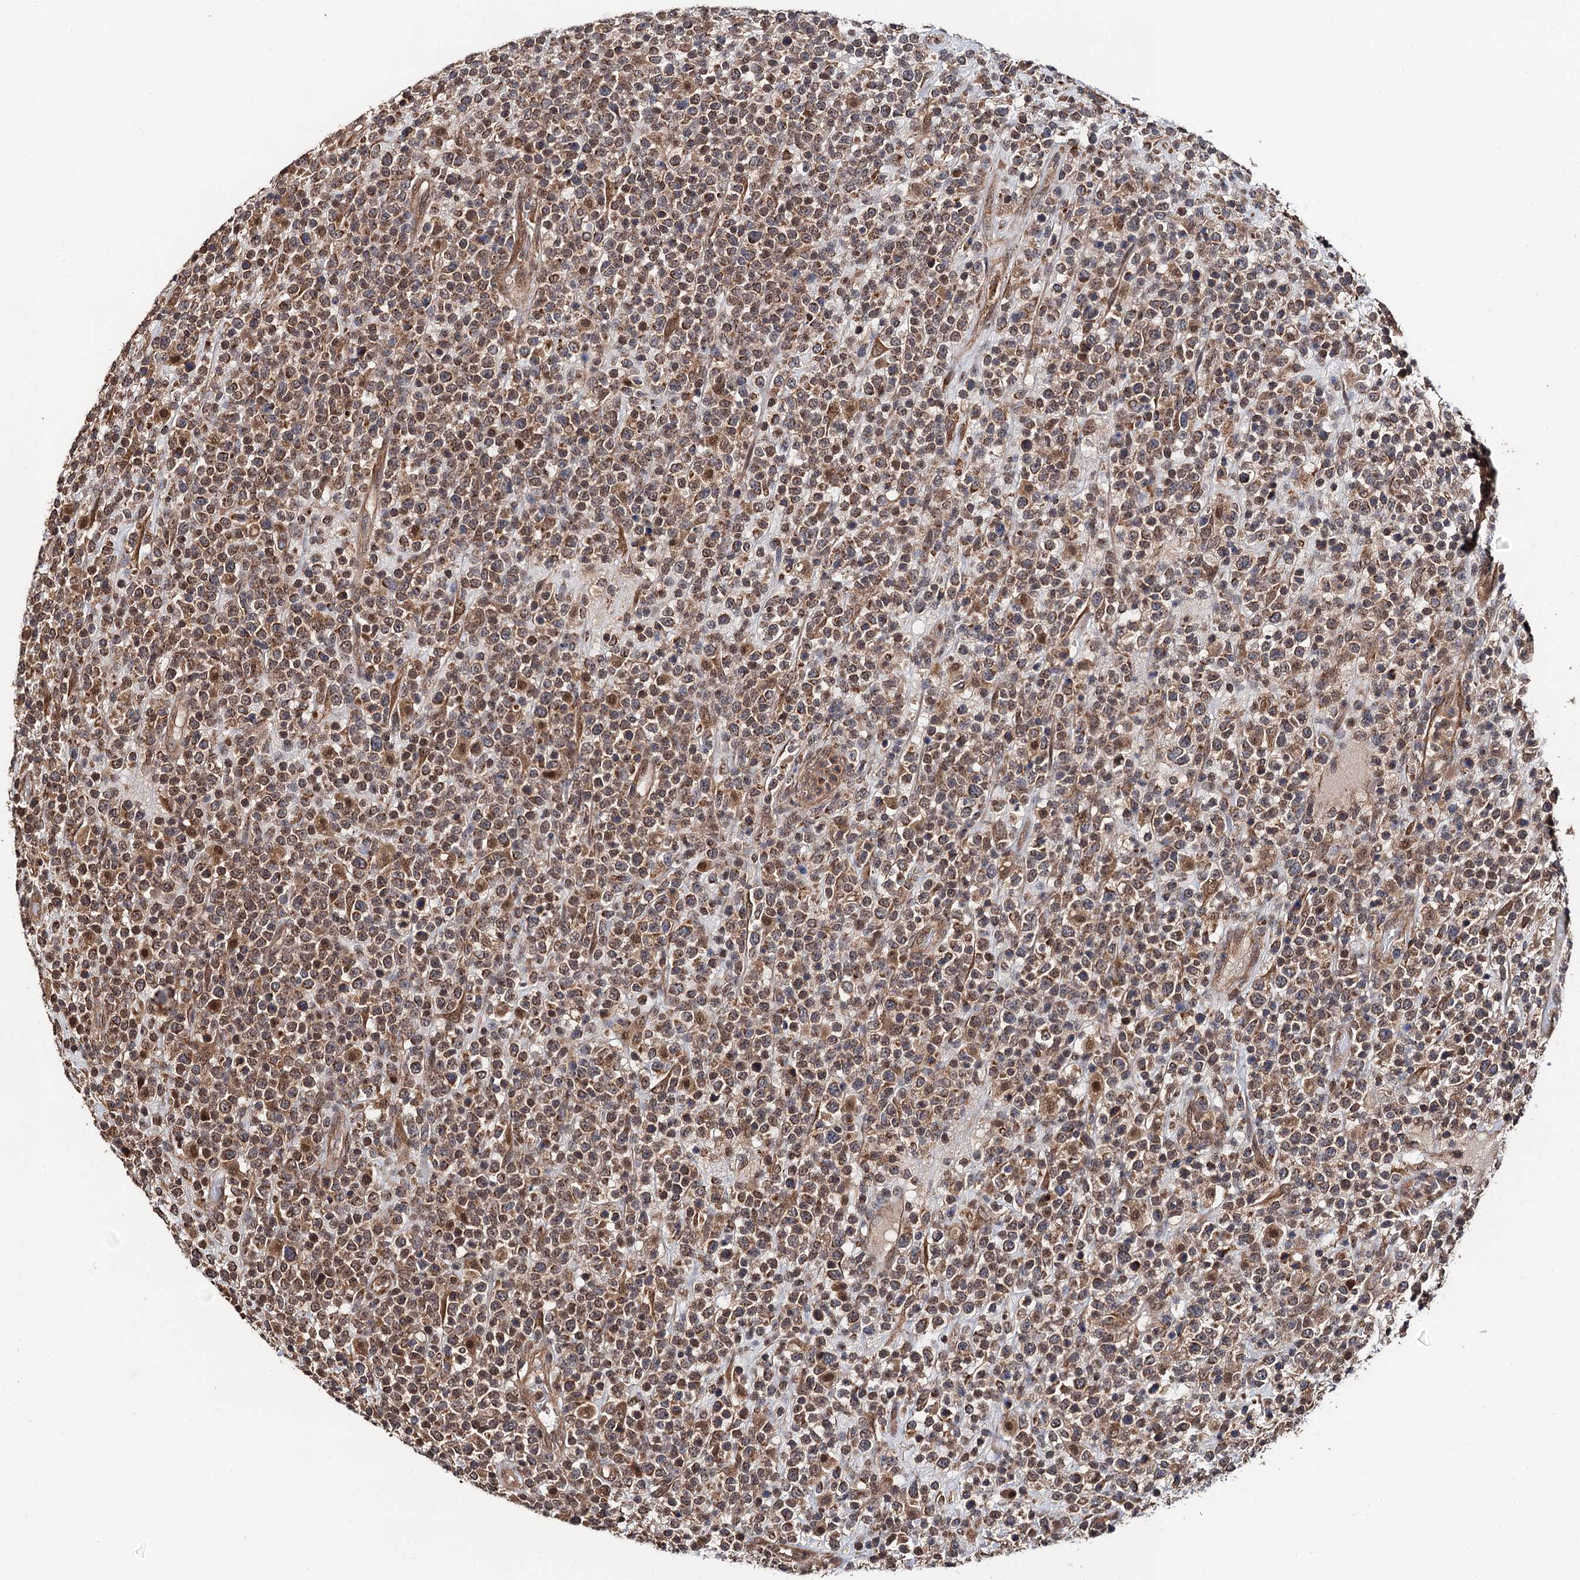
{"staining": {"intensity": "moderate", "quantity": ">75%", "location": "cytoplasmic/membranous"}, "tissue": "lymphoma", "cell_type": "Tumor cells", "image_type": "cancer", "snomed": [{"axis": "morphology", "description": "Malignant lymphoma, non-Hodgkin's type, High grade"}, {"axis": "topography", "description": "Colon"}], "caption": "IHC of human lymphoma exhibits medium levels of moderate cytoplasmic/membranous staining in approximately >75% of tumor cells.", "gene": "MIER2", "patient": {"sex": "female", "age": 53}}